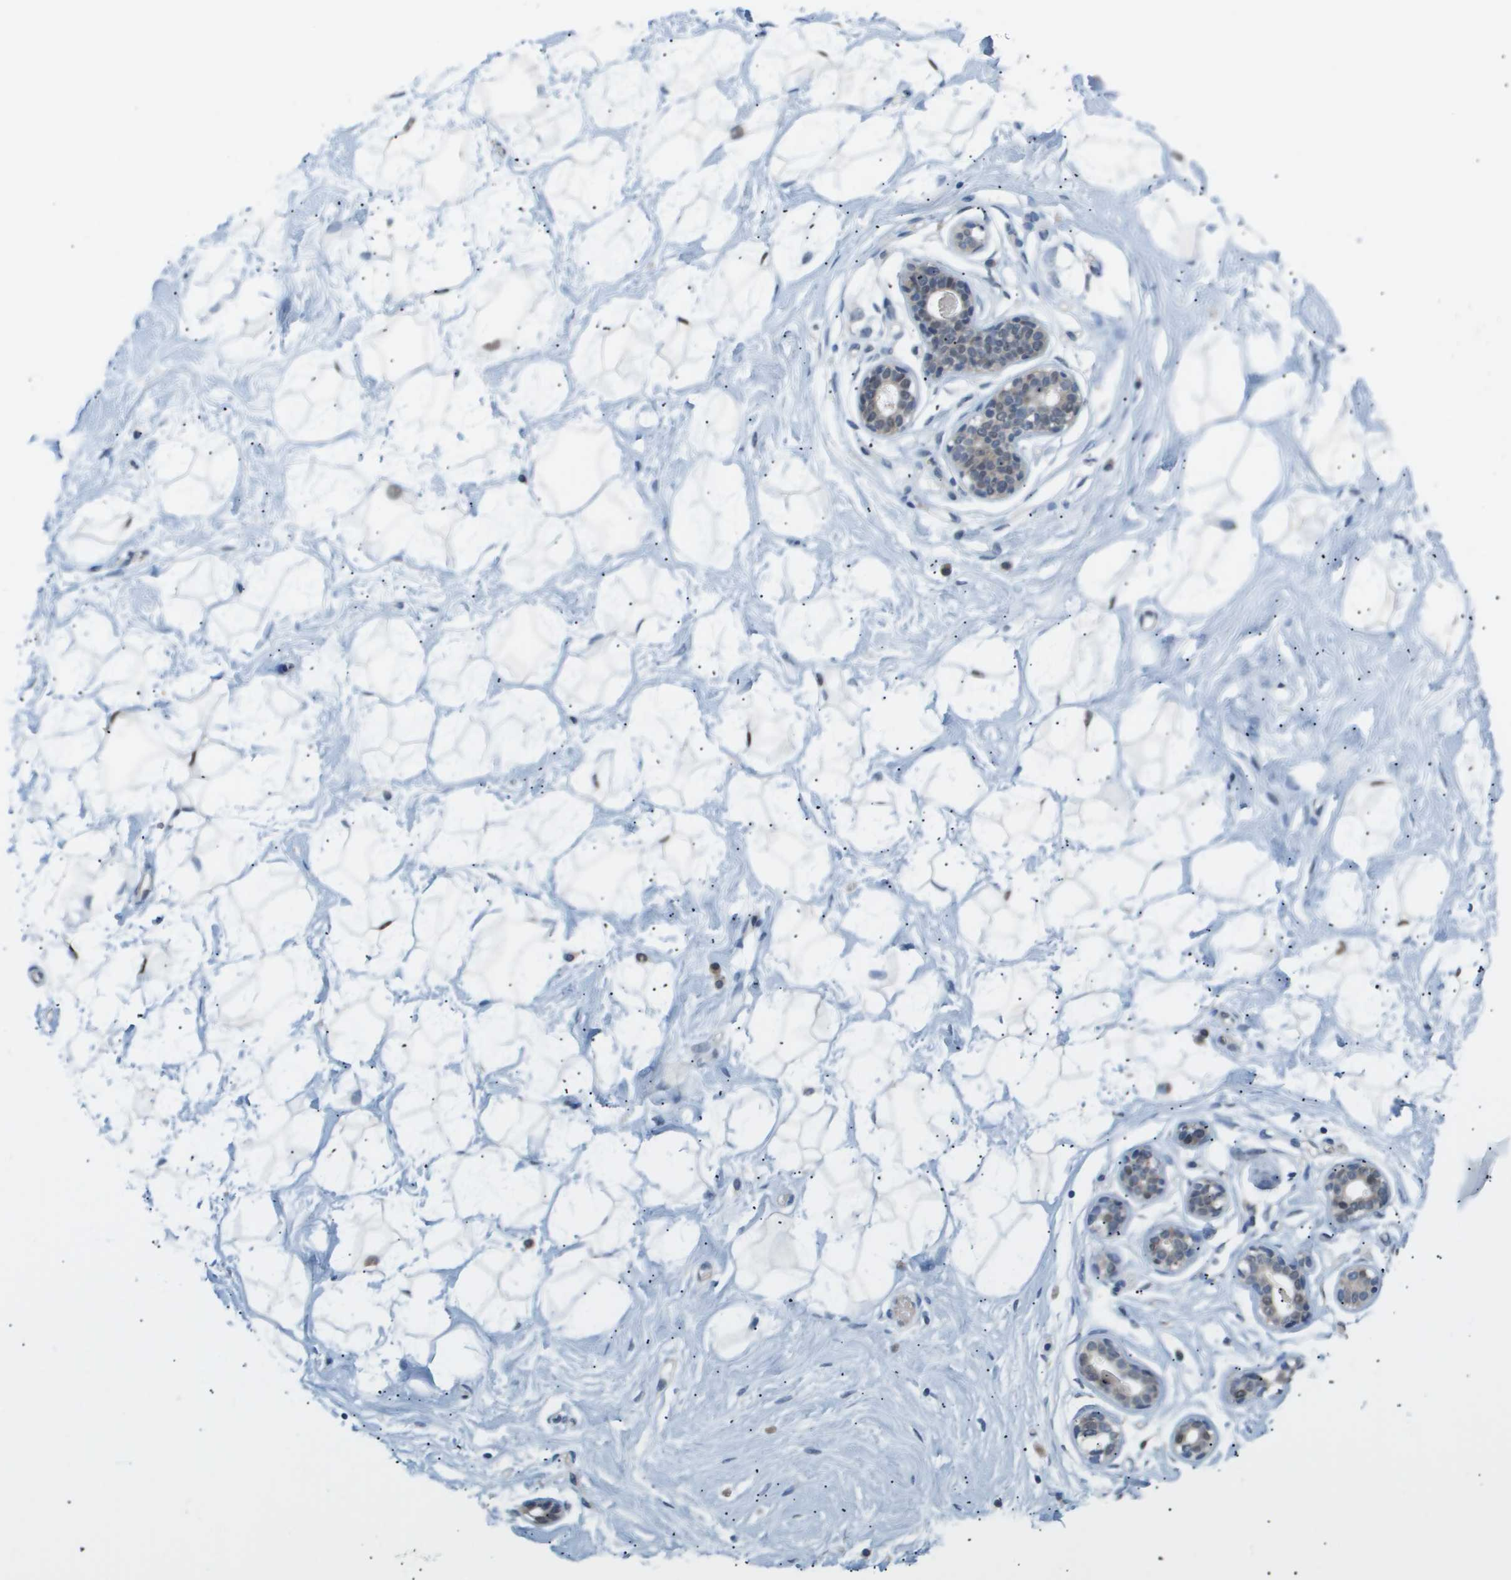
{"staining": {"intensity": "weak", "quantity": ">75%", "location": "nuclear"}, "tissue": "breast", "cell_type": "Adipocytes", "image_type": "normal", "snomed": [{"axis": "morphology", "description": "Normal tissue, NOS"}, {"axis": "topography", "description": "Breast"}], "caption": "Breast was stained to show a protein in brown. There is low levels of weak nuclear expression in approximately >75% of adipocytes. Immunohistochemistry (ihc) stains the protein in brown and the nuclei are stained blue.", "gene": "AKR1A1", "patient": {"sex": "female", "age": 23}}